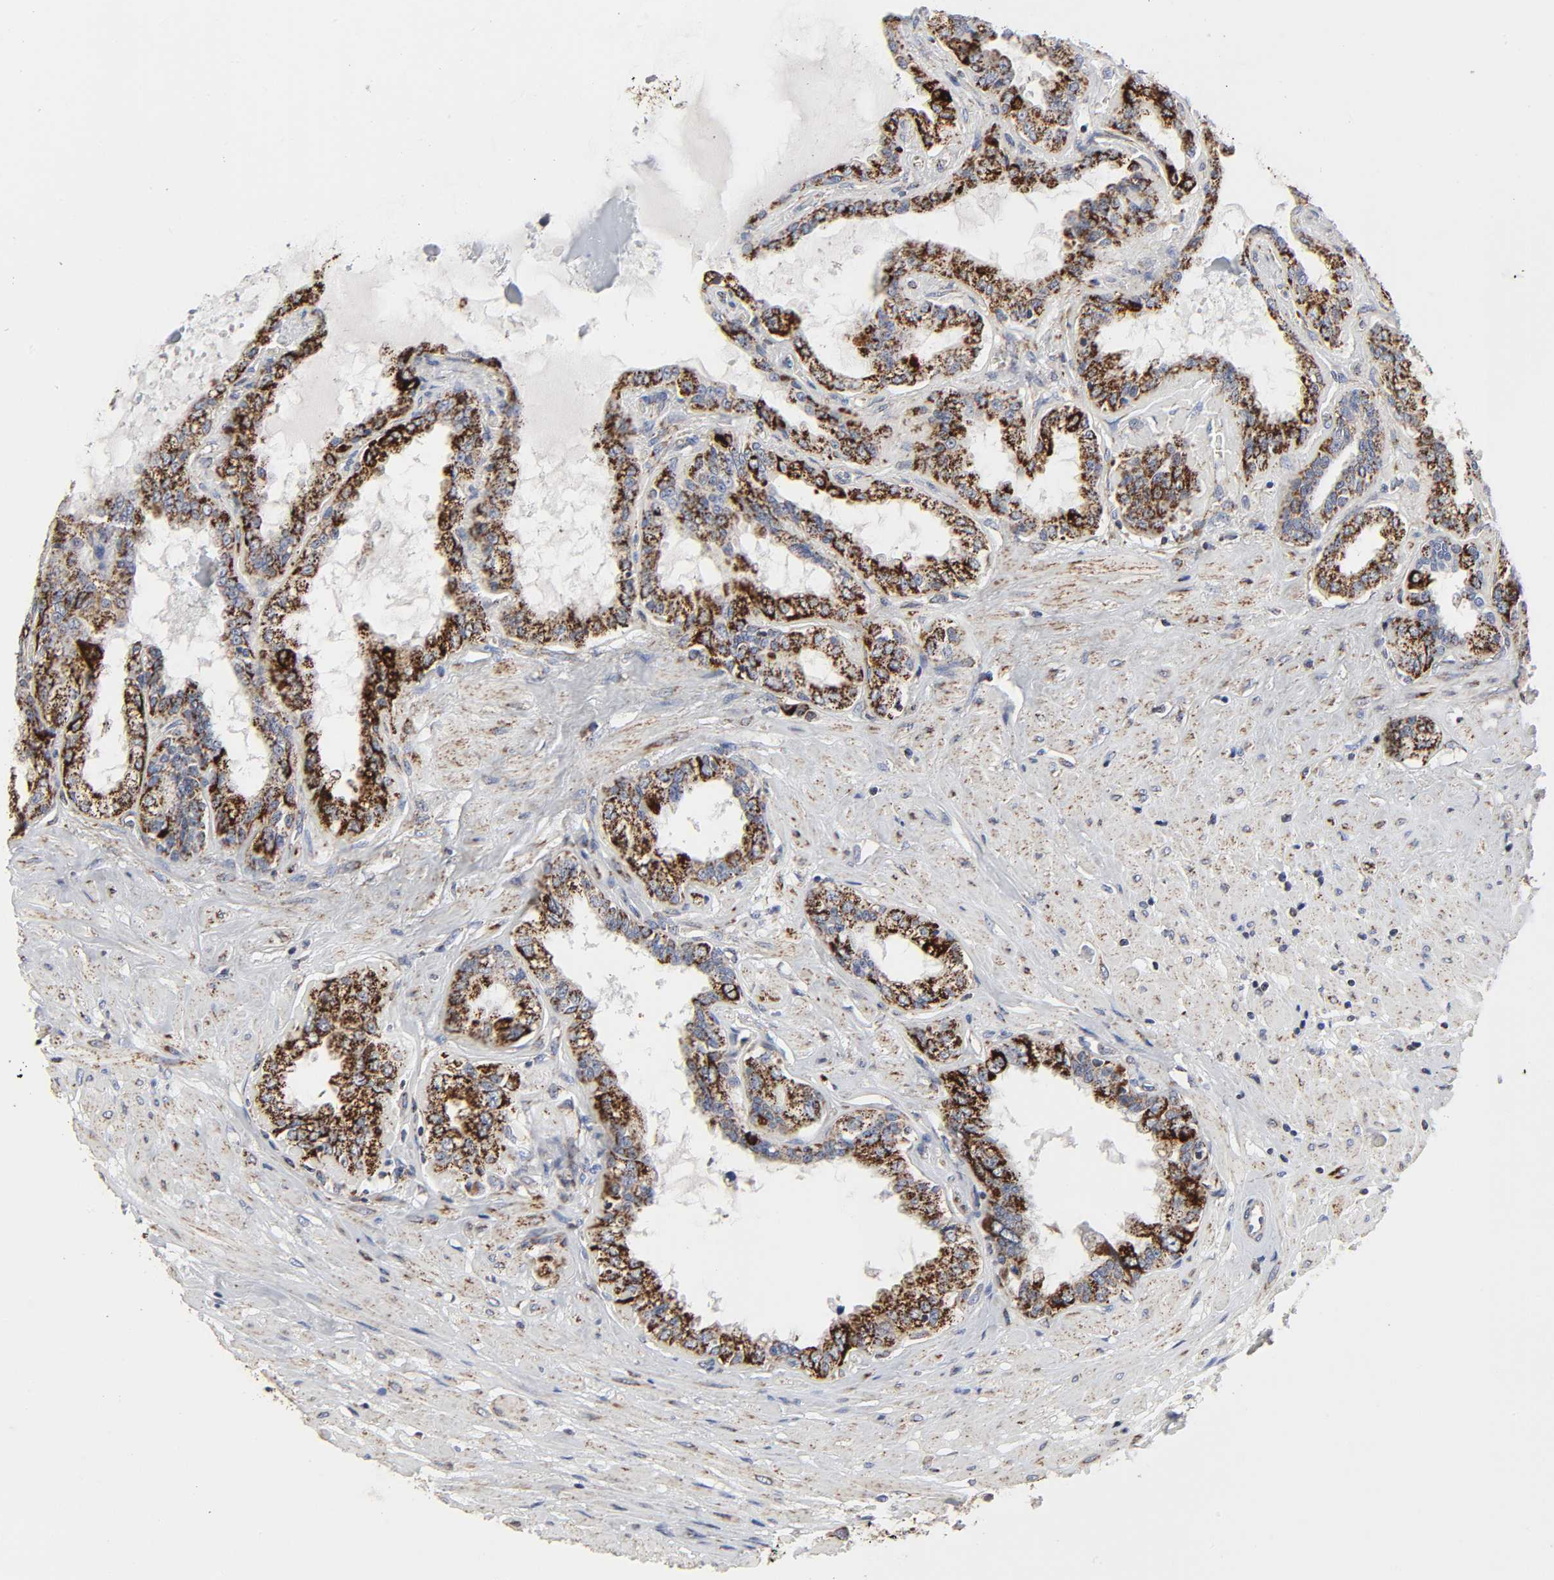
{"staining": {"intensity": "strong", "quantity": ">75%", "location": "cytoplasmic/membranous"}, "tissue": "seminal vesicle", "cell_type": "Glandular cells", "image_type": "normal", "snomed": [{"axis": "morphology", "description": "Normal tissue, NOS"}, {"axis": "morphology", "description": "Inflammation, NOS"}, {"axis": "topography", "description": "Urinary bladder"}, {"axis": "topography", "description": "Prostate"}, {"axis": "topography", "description": "Seminal veicle"}], "caption": "This histopathology image demonstrates immunohistochemistry staining of benign seminal vesicle, with high strong cytoplasmic/membranous positivity in approximately >75% of glandular cells.", "gene": "COX6B1", "patient": {"sex": "male", "age": 82}}